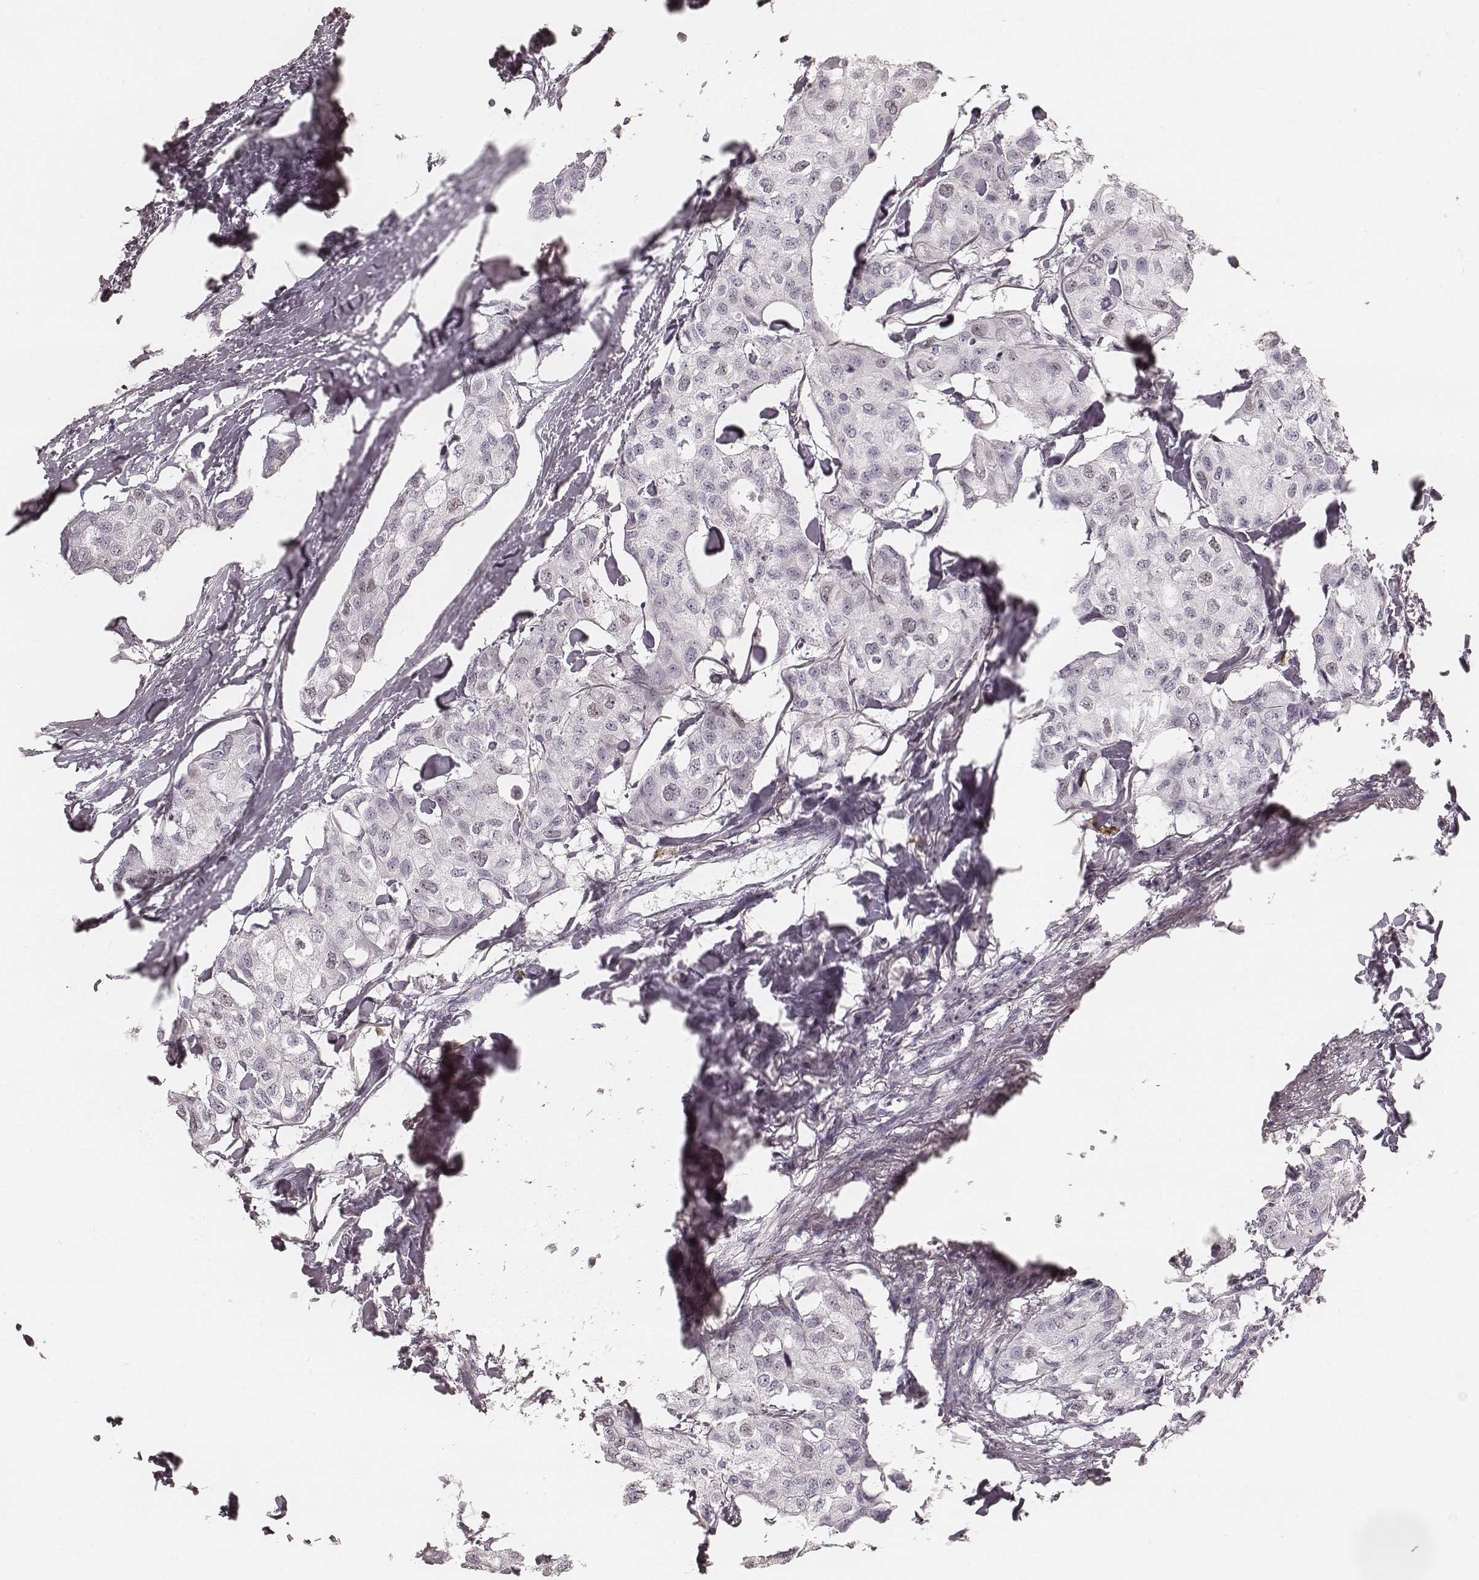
{"staining": {"intensity": "negative", "quantity": "none", "location": "none"}, "tissue": "breast cancer", "cell_type": "Tumor cells", "image_type": "cancer", "snomed": [{"axis": "morphology", "description": "Duct carcinoma"}, {"axis": "topography", "description": "Breast"}], "caption": "This is an IHC histopathology image of invasive ductal carcinoma (breast). There is no expression in tumor cells.", "gene": "TEX37", "patient": {"sex": "female", "age": 80}}